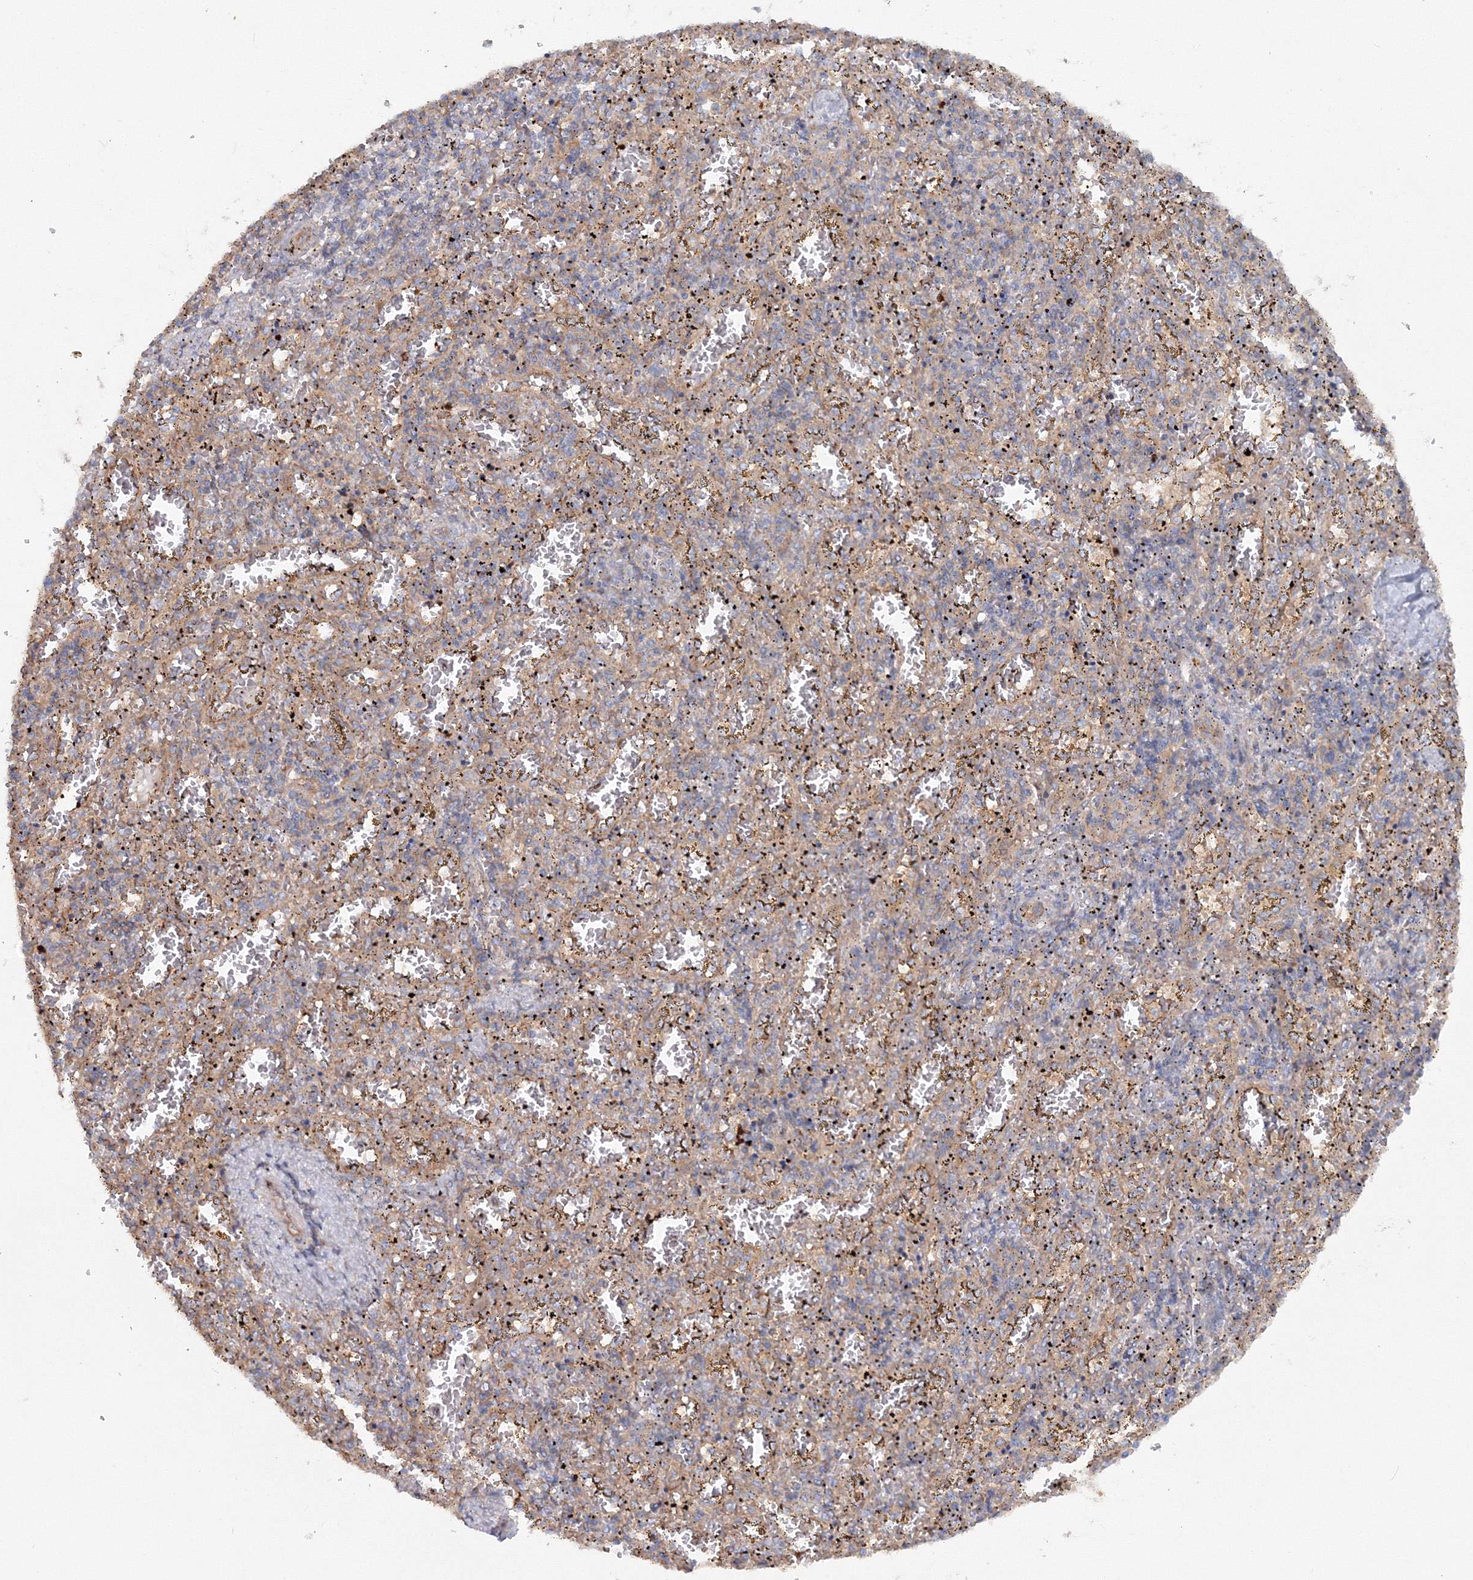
{"staining": {"intensity": "negative", "quantity": "none", "location": "none"}, "tissue": "spleen", "cell_type": "Cells in red pulp", "image_type": "normal", "snomed": [{"axis": "morphology", "description": "Normal tissue, NOS"}, {"axis": "topography", "description": "Spleen"}], "caption": "Immunohistochemical staining of benign human spleen reveals no significant positivity in cells in red pulp.", "gene": "EXOC1", "patient": {"sex": "male", "age": 11}}